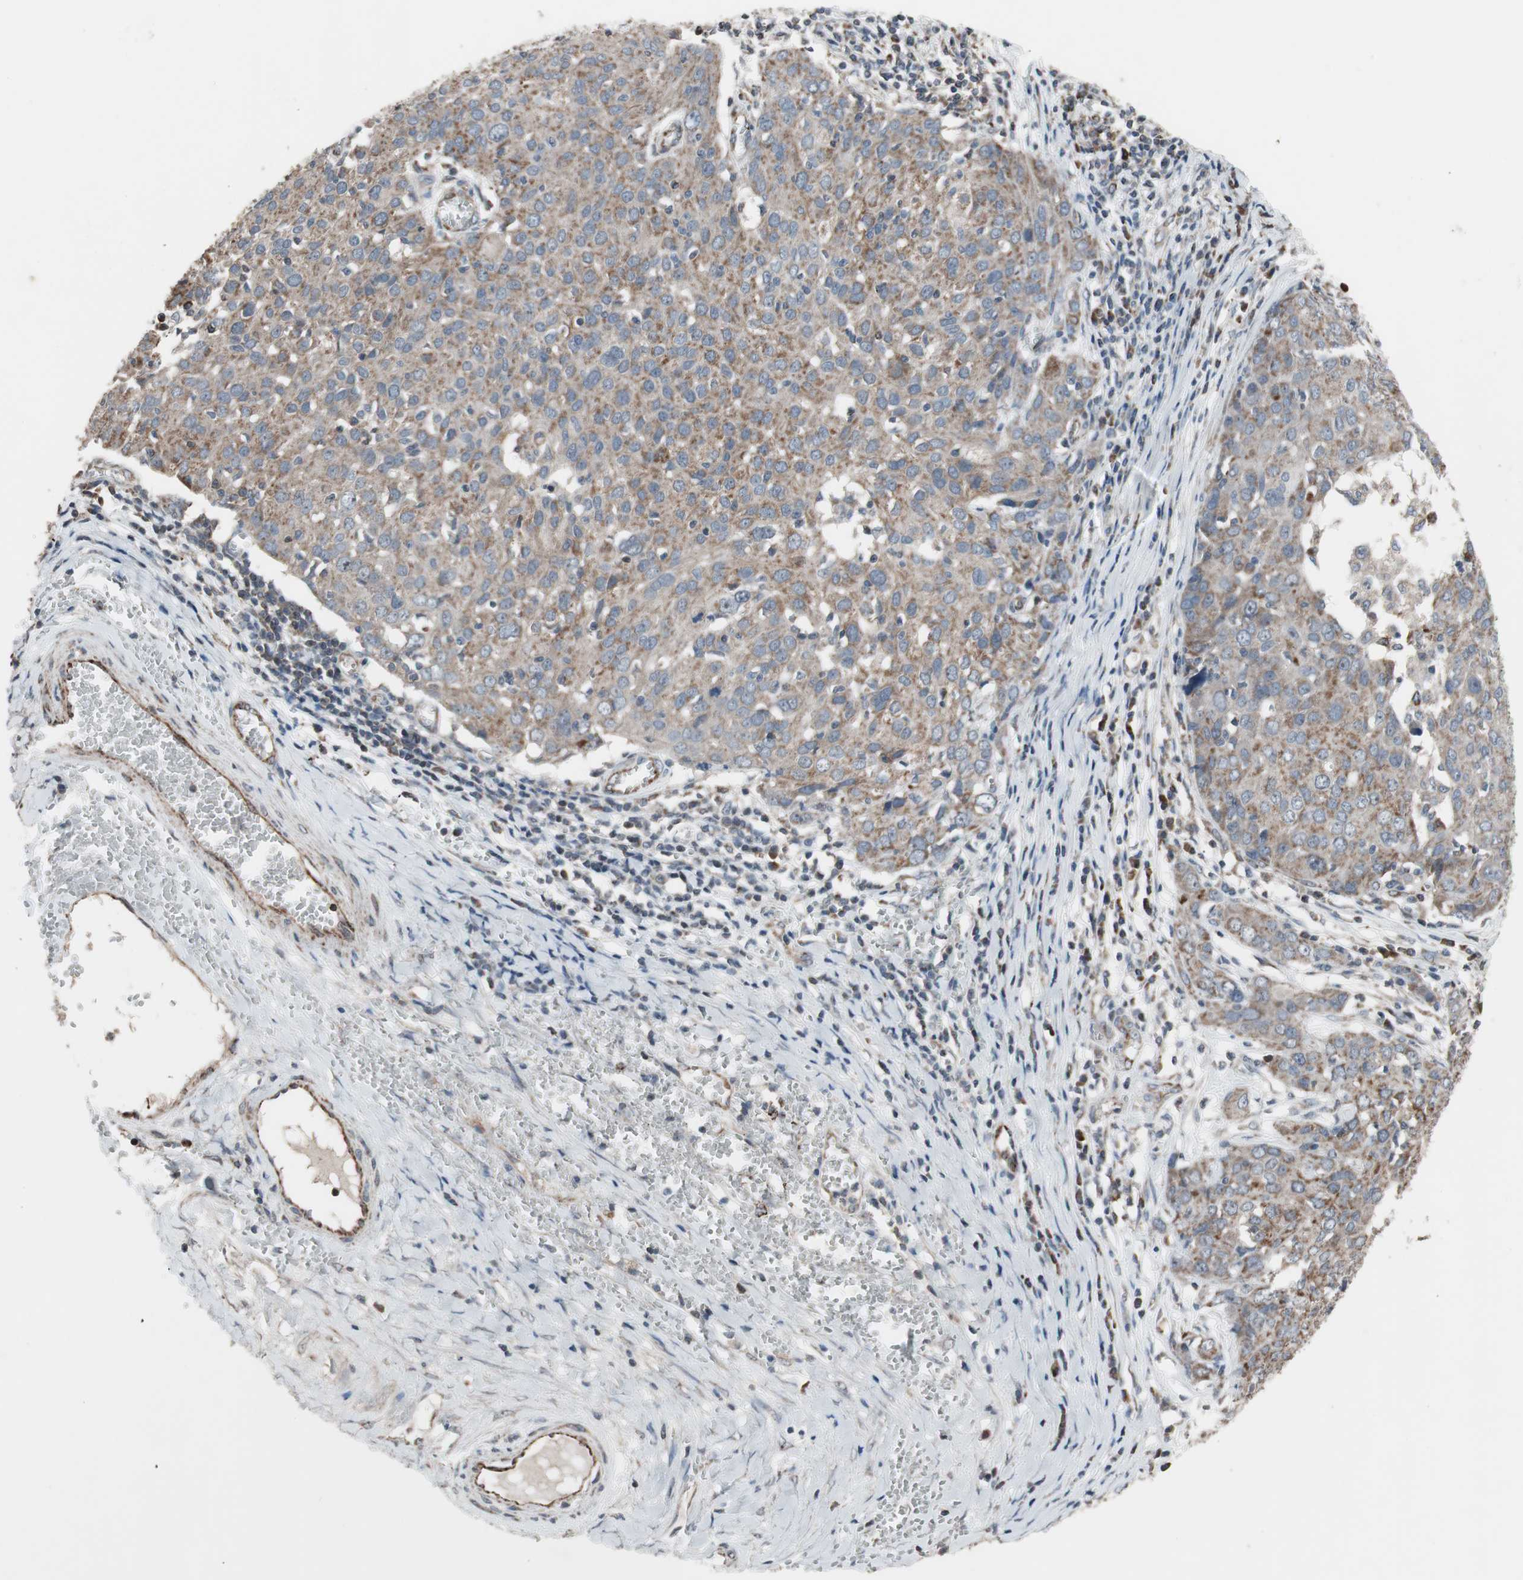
{"staining": {"intensity": "moderate", "quantity": ">75%", "location": "cytoplasmic/membranous"}, "tissue": "ovarian cancer", "cell_type": "Tumor cells", "image_type": "cancer", "snomed": [{"axis": "morphology", "description": "Carcinoma, endometroid"}, {"axis": "topography", "description": "Ovary"}], "caption": "This histopathology image demonstrates IHC staining of human ovarian endometroid carcinoma, with medium moderate cytoplasmic/membranous expression in approximately >75% of tumor cells.", "gene": "CPT1A", "patient": {"sex": "female", "age": 50}}